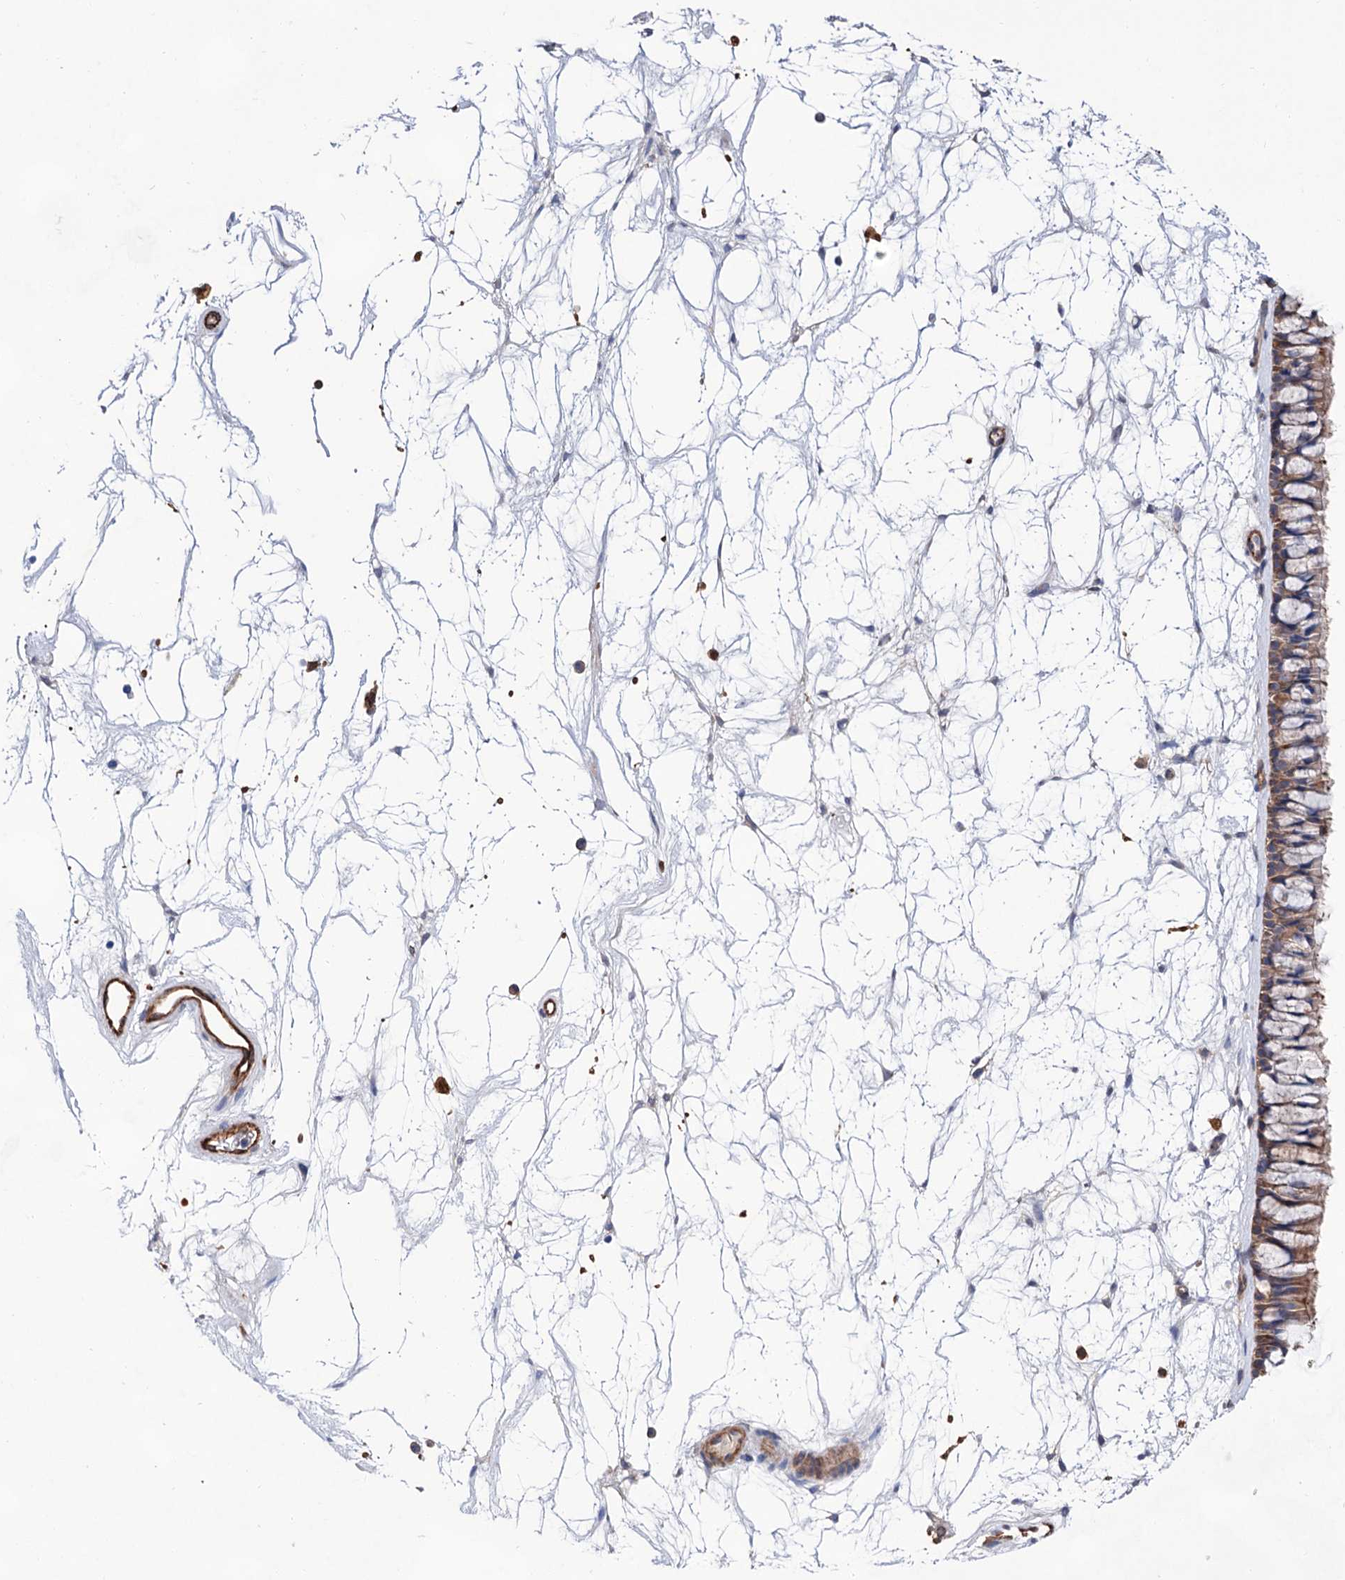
{"staining": {"intensity": "moderate", "quantity": ">75%", "location": "cytoplasmic/membranous"}, "tissue": "nasopharynx", "cell_type": "Respiratory epithelial cells", "image_type": "normal", "snomed": [{"axis": "morphology", "description": "Normal tissue, NOS"}, {"axis": "topography", "description": "Nasopharynx"}], "caption": "Nasopharynx stained for a protein (brown) shows moderate cytoplasmic/membranous positive expression in approximately >75% of respiratory epithelial cells.", "gene": "TMTC3", "patient": {"sex": "male", "age": 64}}